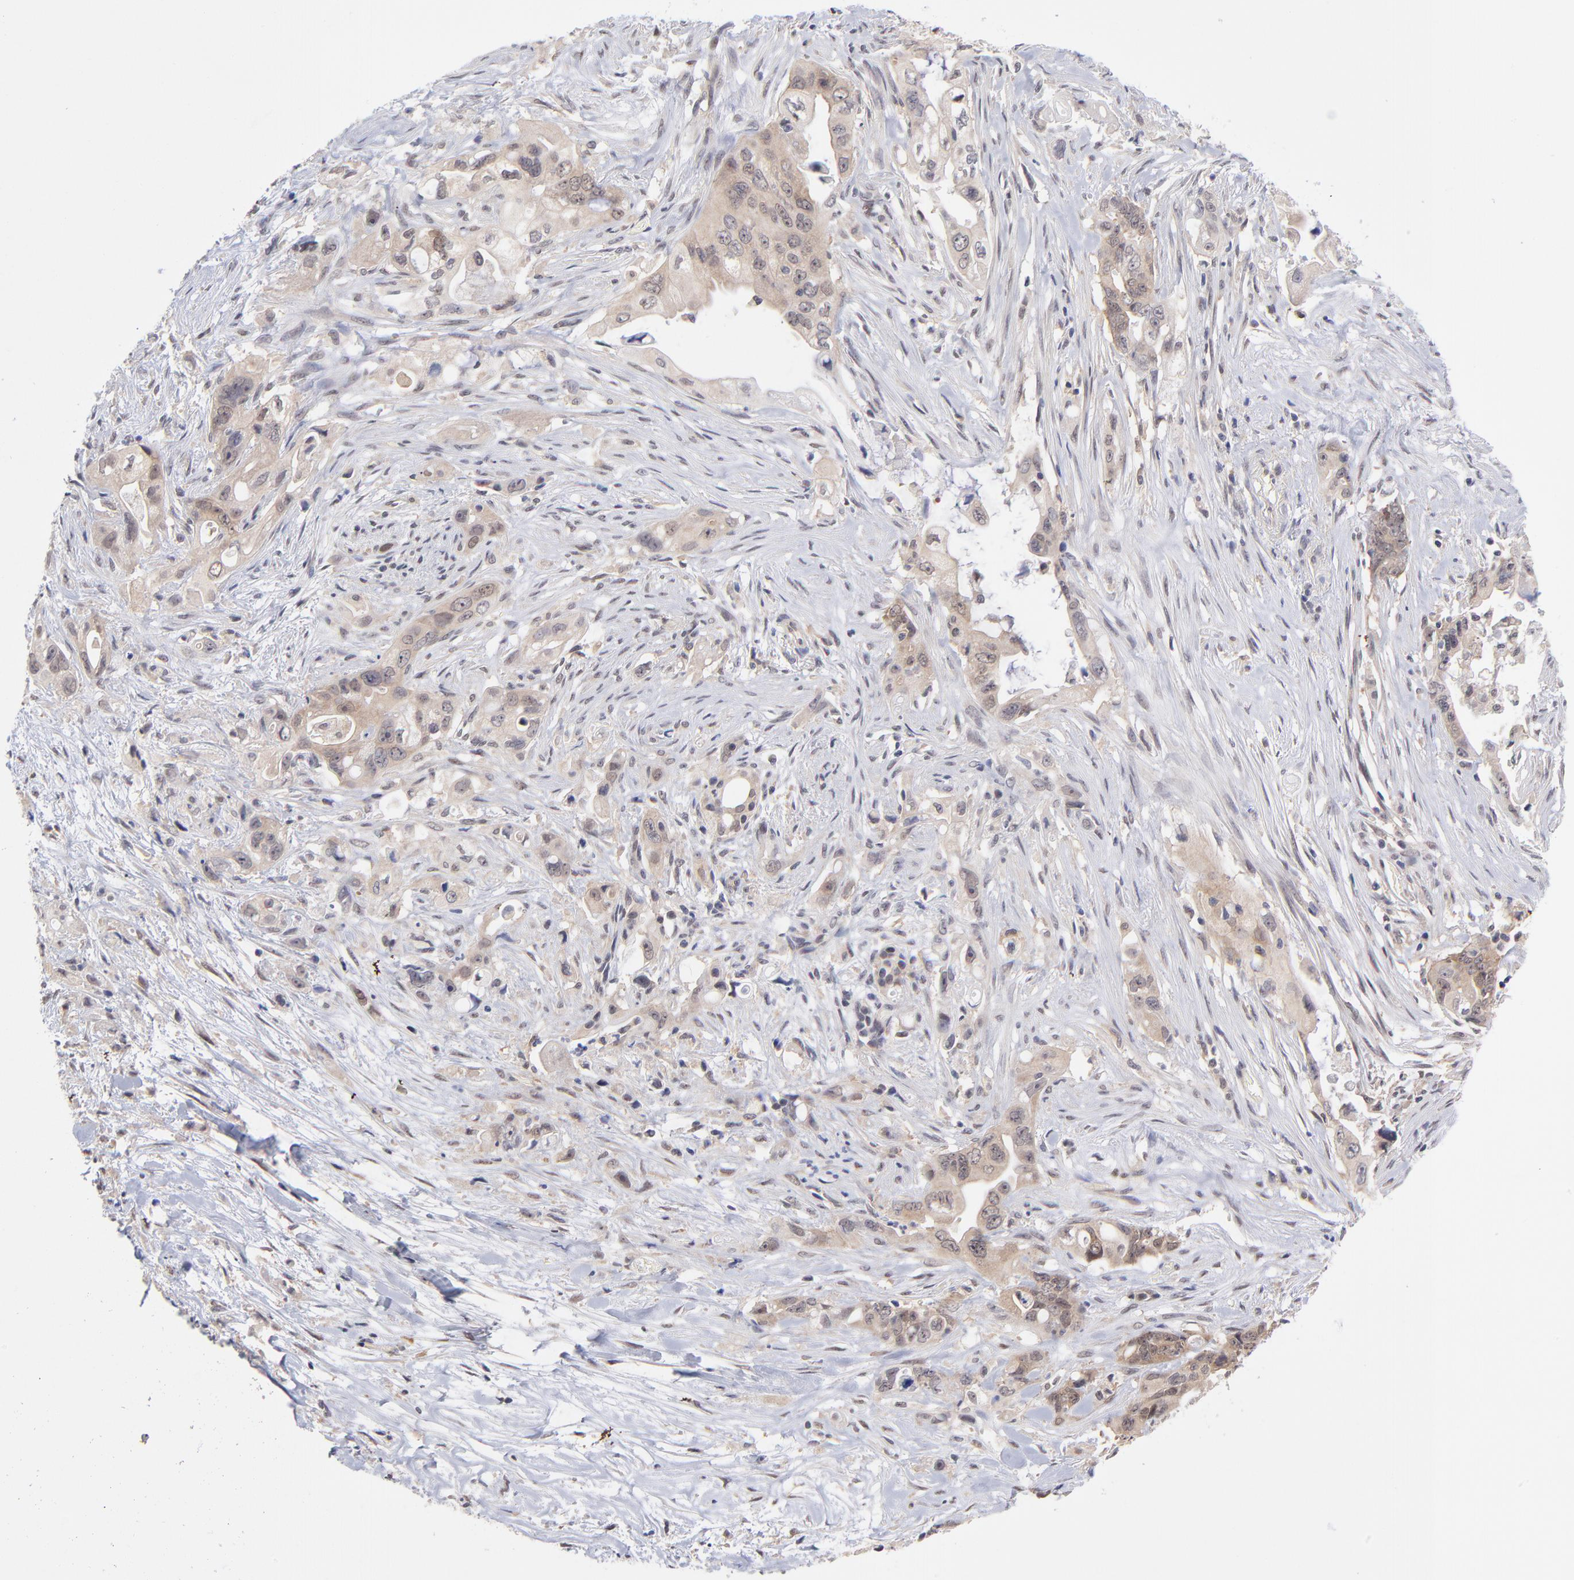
{"staining": {"intensity": "weak", "quantity": ">75%", "location": "cytoplasmic/membranous"}, "tissue": "pancreatic cancer", "cell_type": "Tumor cells", "image_type": "cancer", "snomed": [{"axis": "morphology", "description": "Normal tissue, NOS"}, {"axis": "topography", "description": "Pancreas"}], "caption": "Tumor cells show low levels of weak cytoplasmic/membranous expression in about >75% of cells in pancreatic cancer. Using DAB (3,3'-diaminobenzidine) (brown) and hematoxylin (blue) stains, captured at high magnification using brightfield microscopy.", "gene": "UBE2E3", "patient": {"sex": "male", "age": 42}}